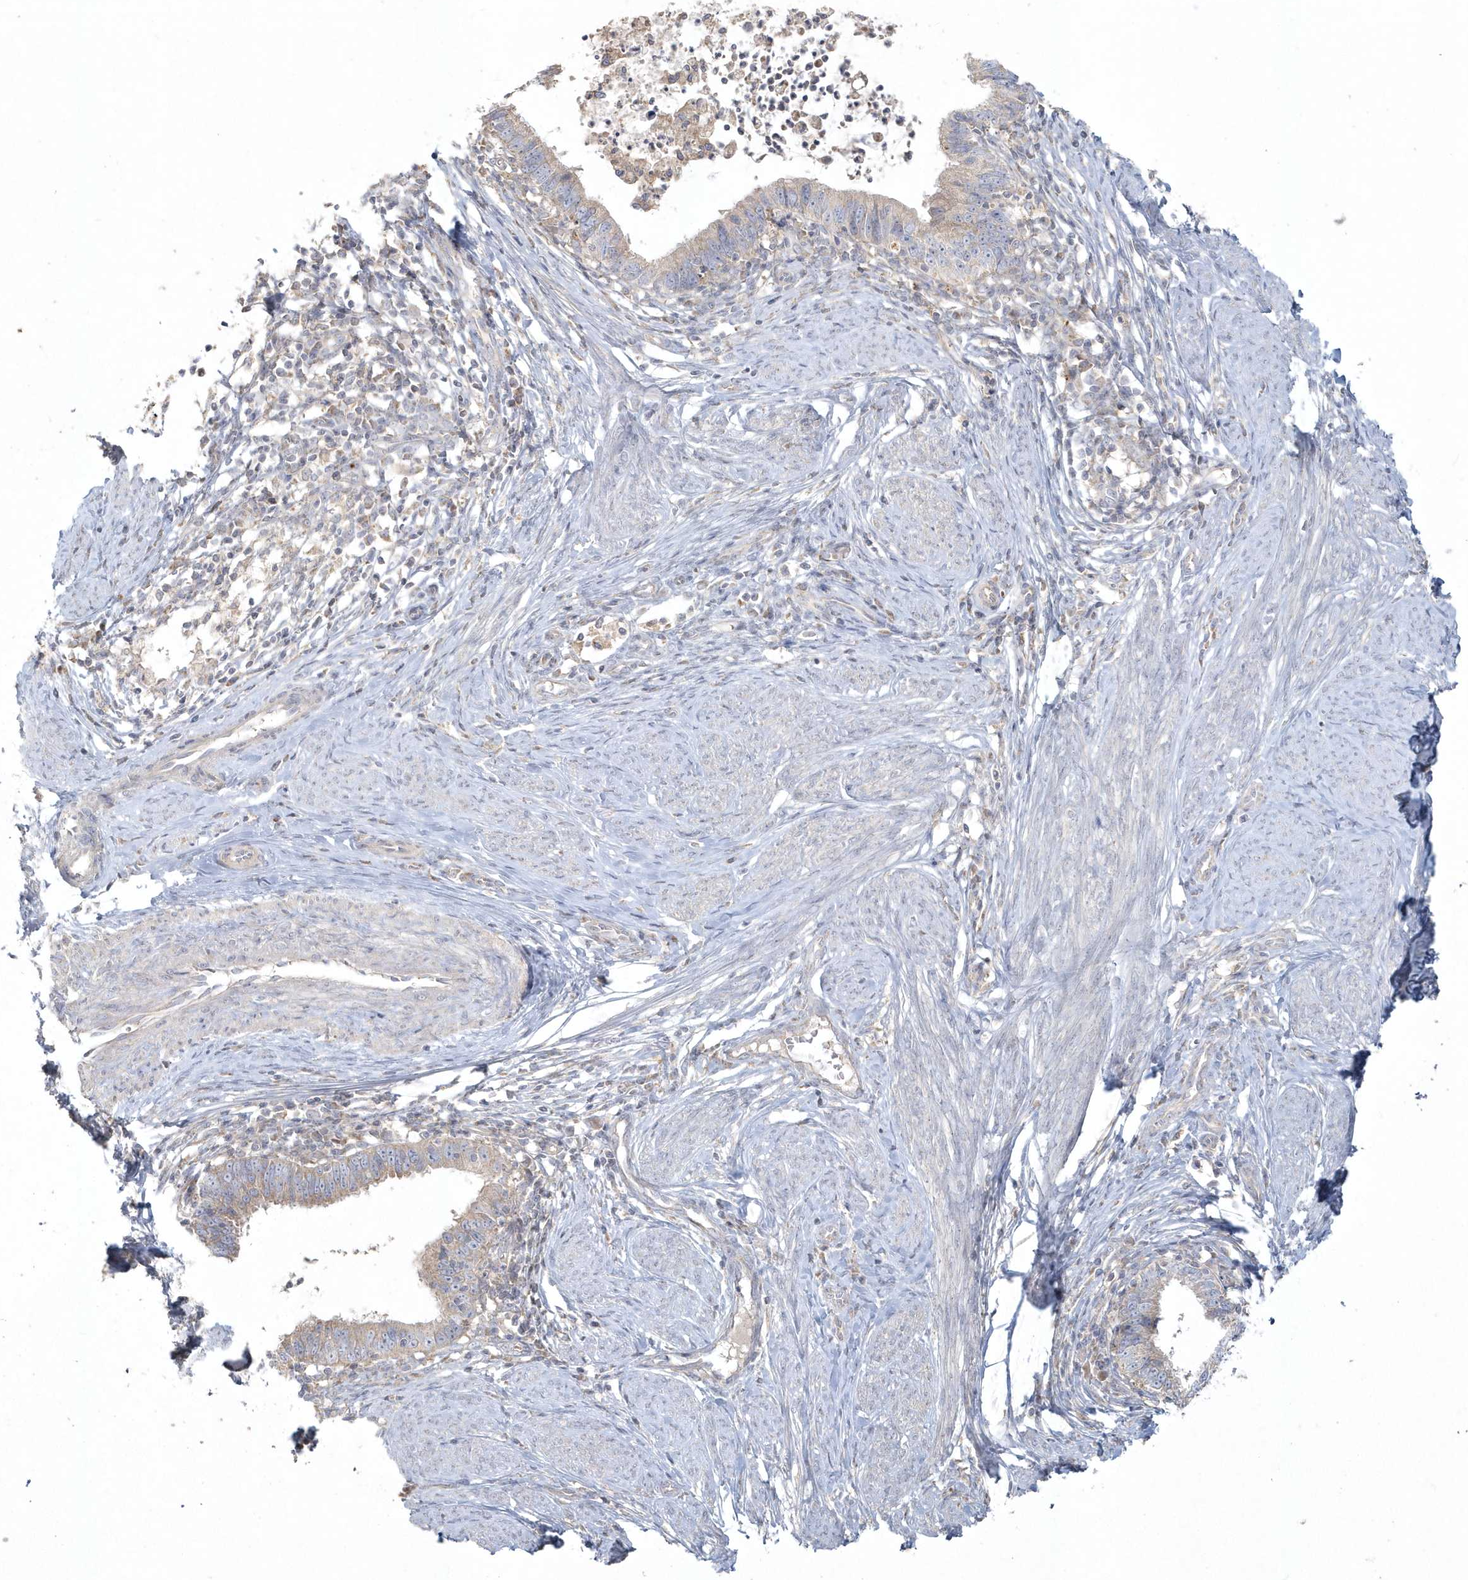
{"staining": {"intensity": "weak", "quantity": ">75%", "location": "cytoplasmic/membranous"}, "tissue": "cervical cancer", "cell_type": "Tumor cells", "image_type": "cancer", "snomed": [{"axis": "morphology", "description": "Adenocarcinoma, NOS"}, {"axis": "topography", "description": "Cervix"}], "caption": "Immunohistochemical staining of human cervical adenocarcinoma demonstrates low levels of weak cytoplasmic/membranous expression in approximately >75% of tumor cells. The protein of interest is shown in brown color, while the nuclei are stained blue.", "gene": "BLTP3A", "patient": {"sex": "female", "age": 36}}